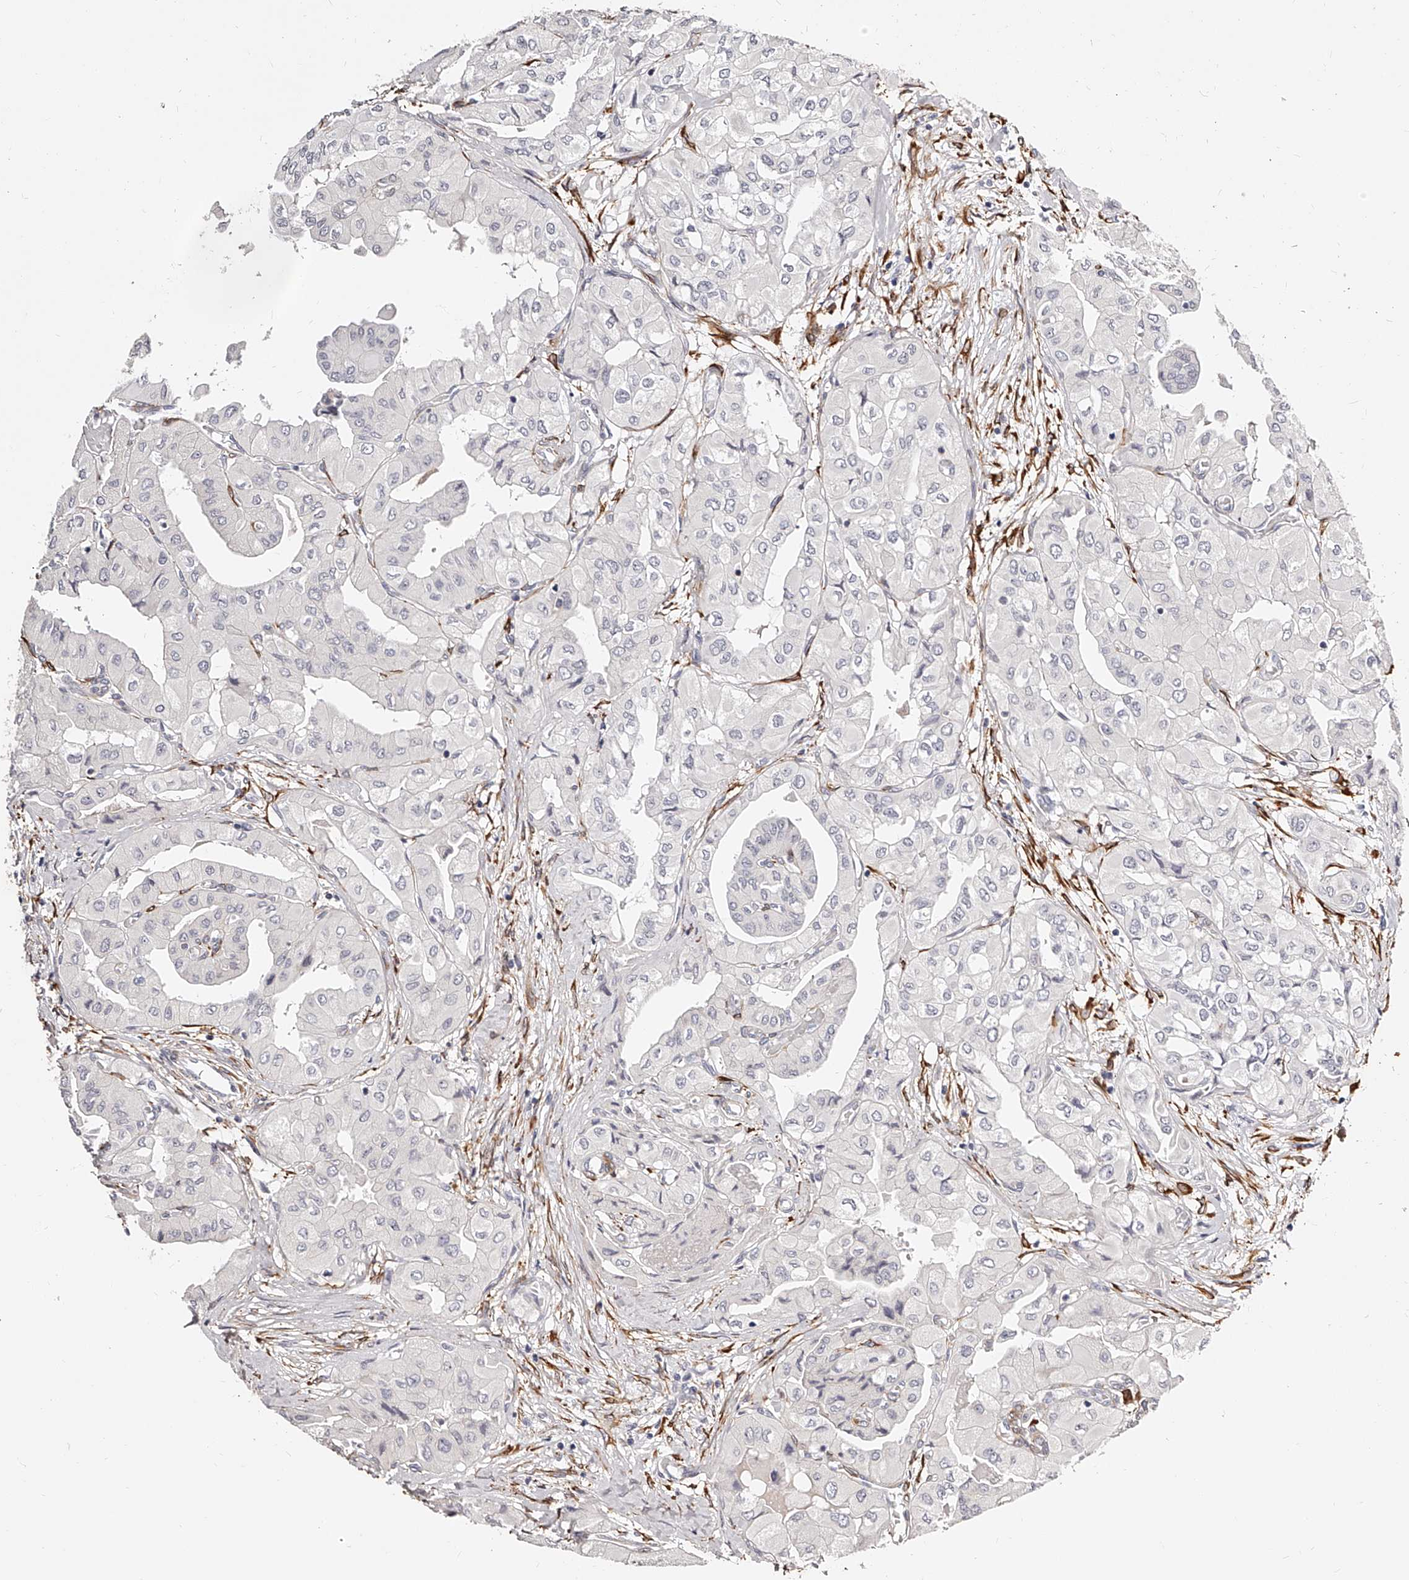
{"staining": {"intensity": "negative", "quantity": "none", "location": "none"}, "tissue": "thyroid cancer", "cell_type": "Tumor cells", "image_type": "cancer", "snomed": [{"axis": "morphology", "description": "Papillary adenocarcinoma, NOS"}, {"axis": "topography", "description": "Thyroid gland"}], "caption": "There is no significant staining in tumor cells of thyroid cancer (papillary adenocarcinoma).", "gene": "CD82", "patient": {"sex": "female", "age": 59}}